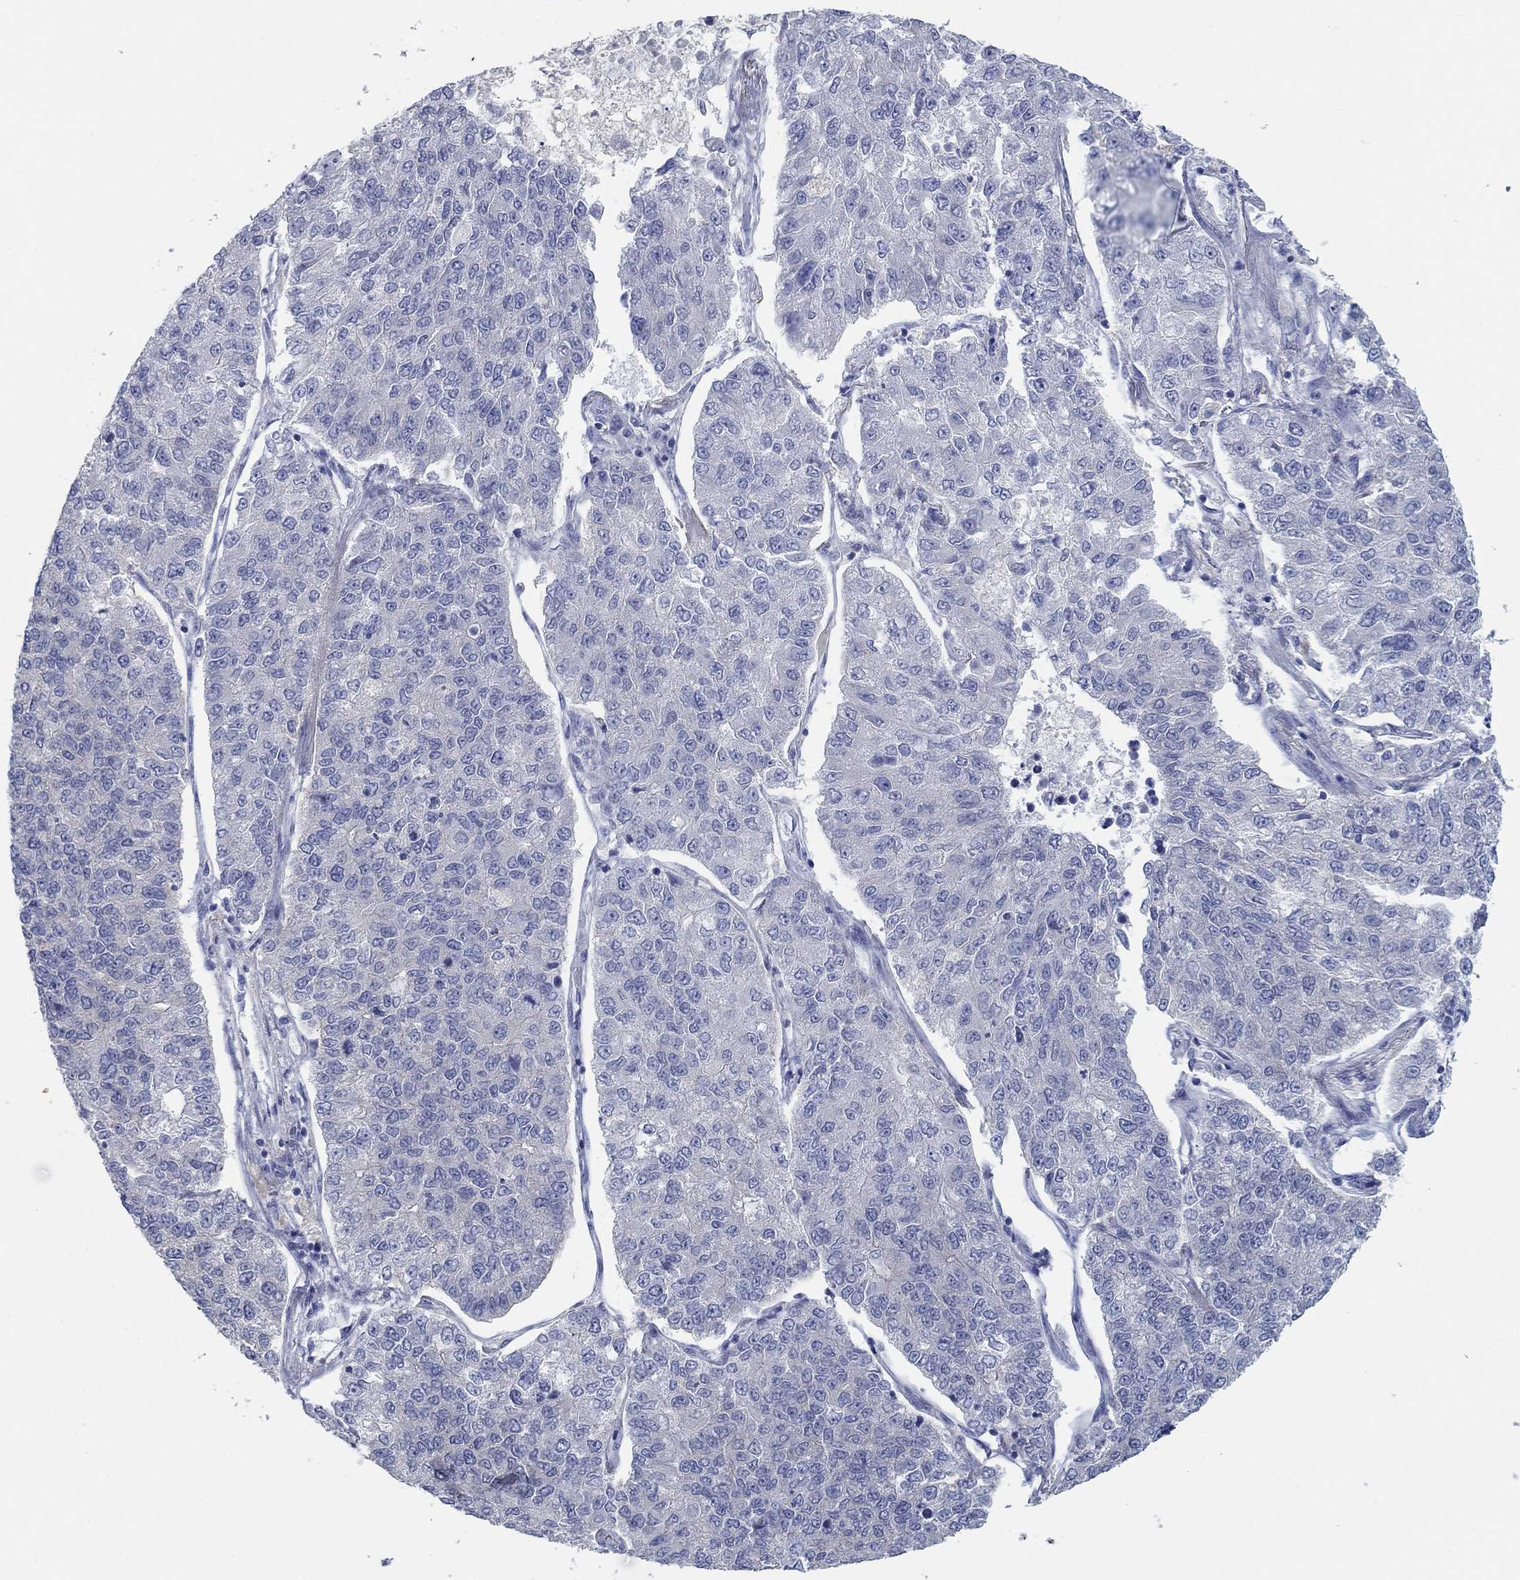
{"staining": {"intensity": "negative", "quantity": "none", "location": "none"}, "tissue": "lung cancer", "cell_type": "Tumor cells", "image_type": "cancer", "snomed": [{"axis": "morphology", "description": "Adenocarcinoma, NOS"}, {"axis": "topography", "description": "Lung"}], "caption": "Immunohistochemistry histopathology image of adenocarcinoma (lung) stained for a protein (brown), which shows no expression in tumor cells. (Brightfield microscopy of DAB (3,3'-diaminobenzidine) immunohistochemistry (IHC) at high magnification).", "gene": "APOC3", "patient": {"sex": "male", "age": 49}}